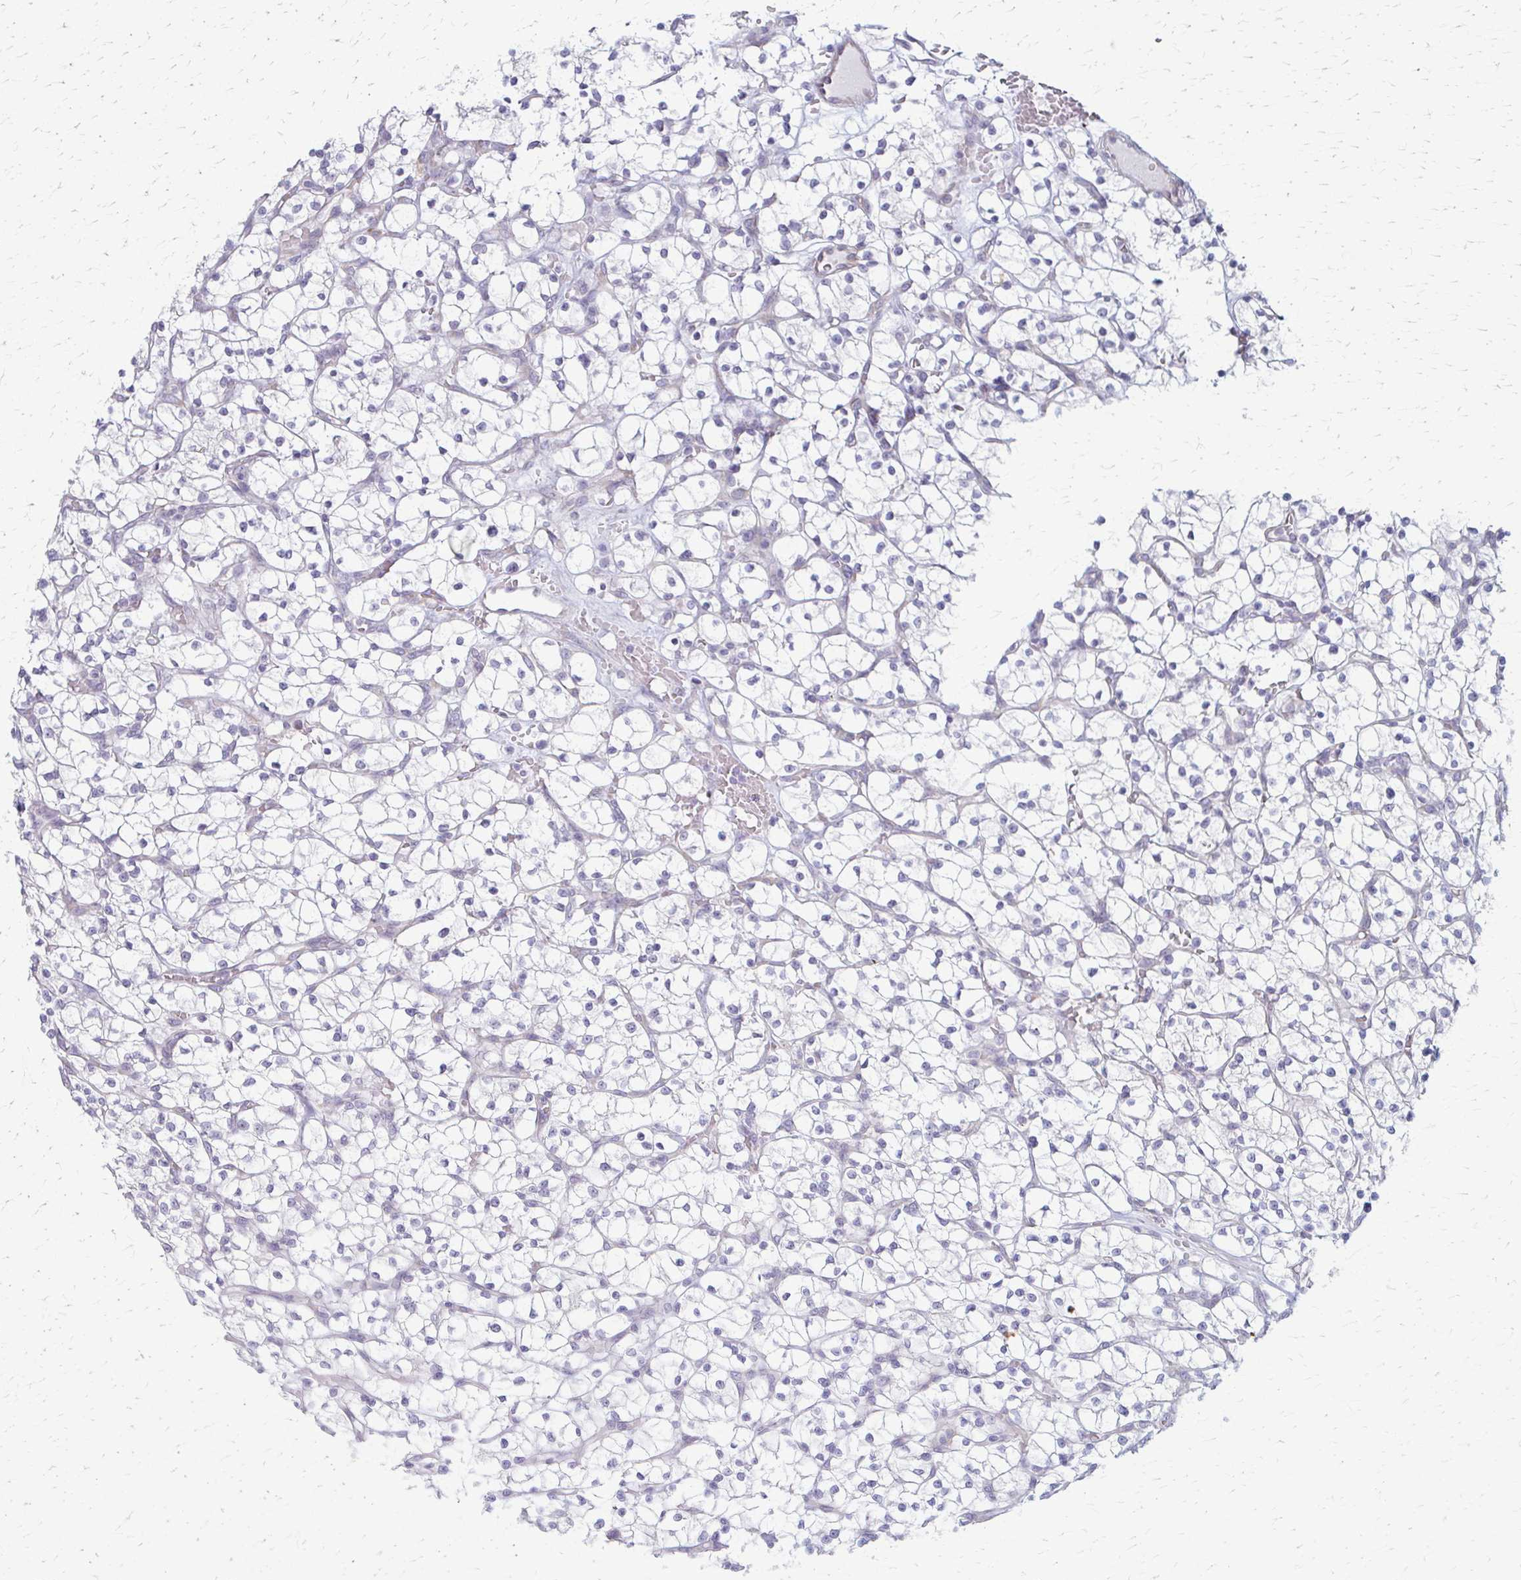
{"staining": {"intensity": "negative", "quantity": "none", "location": "none"}, "tissue": "renal cancer", "cell_type": "Tumor cells", "image_type": "cancer", "snomed": [{"axis": "morphology", "description": "Adenocarcinoma, NOS"}, {"axis": "topography", "description": "Kidney"}], "caption": "Immunohistochemical staining of human renal cancer (adenocarcinoma) exhibits no significant staining in tumor cells.", "gene": "PRKRA", "patient": {"sex": "female", "age": 64}}